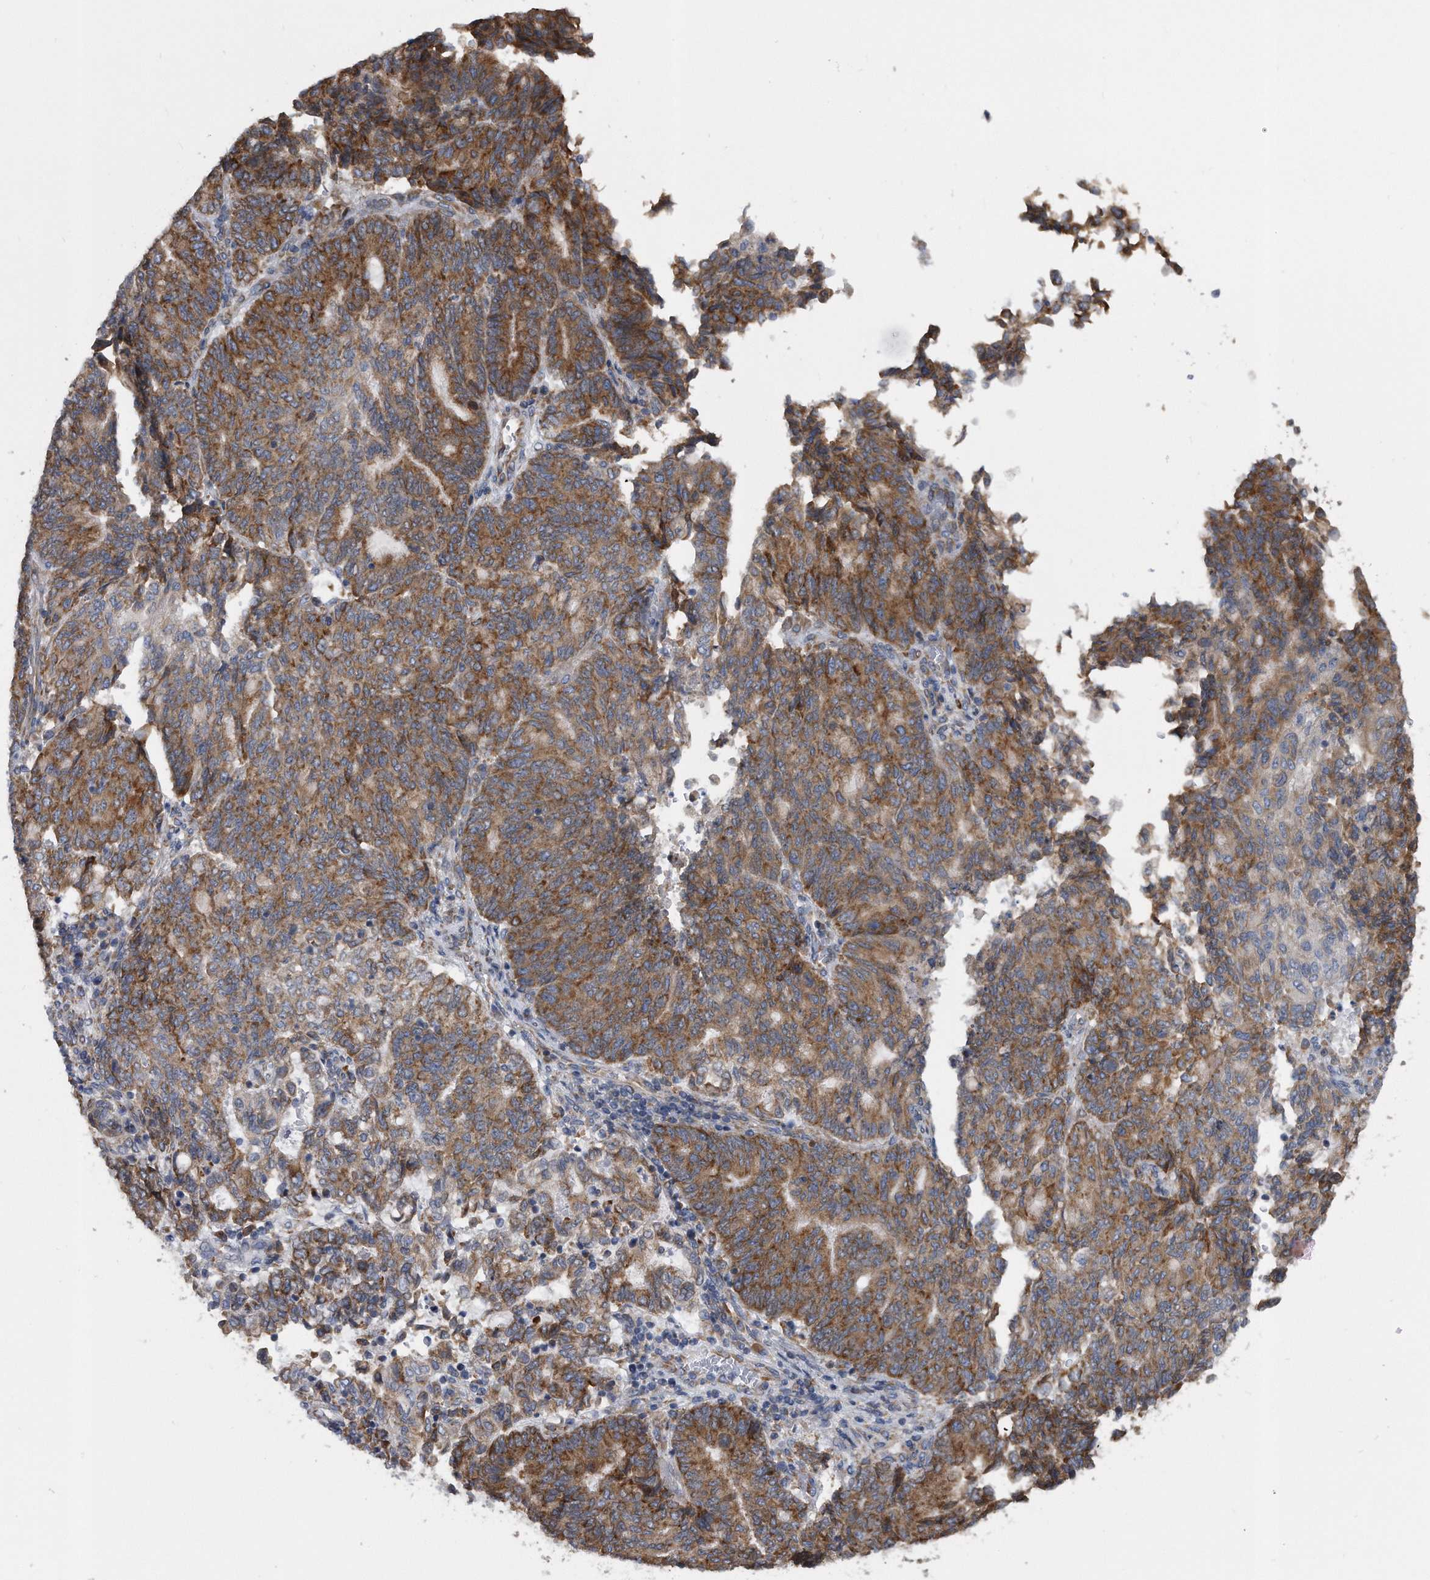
{"staining": {"intensity": "strong", "quantity": "25%-75%", "location": "cytoplasmic/membranous"}, "tissue": "endometrial cancer", "cell_type": "Tumor cells", "image_type": "cancer", "snomed": [{"axis": "morphology", "description": "Adenocarcinoma, NOS"}, {"axis": "topography", "description": "Endometrium"}], "caption": "Endometrial cancer (adenocarcinoma) stained with immunohistochemistry reveals strong cytoplasmic/membranous positivity in approximately 25%-75% of tumor cells.", "gene": "CCDC47", "patient": {"sex": "female", "age": 80}}